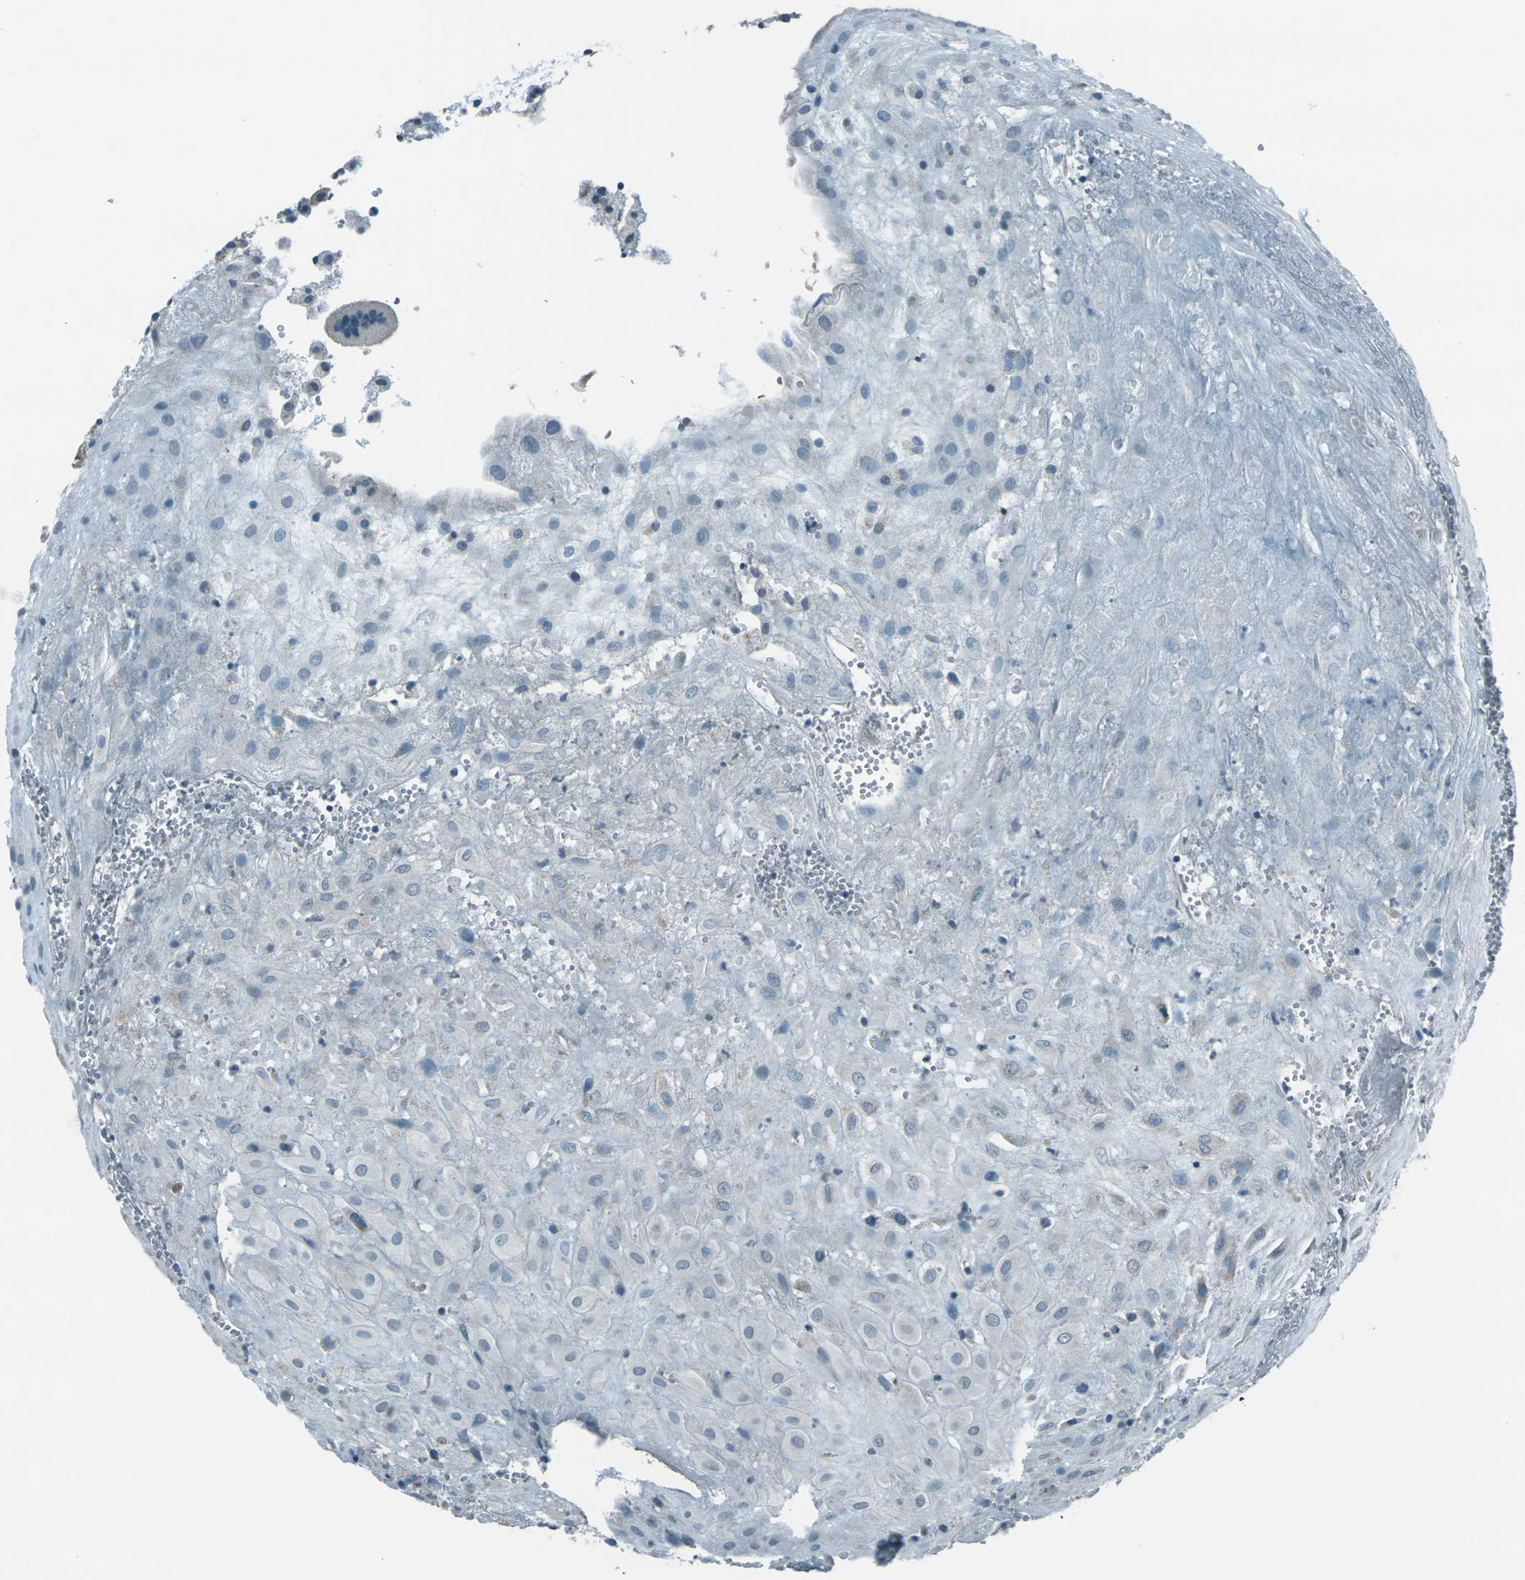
{"staining": {"intensity": "negative", "quantity": "none", "location": "none"}, "tissue": "placenta", "cell_type": "Decidual cells", "image_type": "normal", "snomed": [{"axis": "morphology", "description": "Normal tissue, NOS"}, {"axis": "topography", "description": "Placenta"}], "caption": "Micrograph shows no significant protein positivity in decidual cells of normal placenta.", "gene": "H2BC1", "patient": {"sex": "female", "age": 18}}